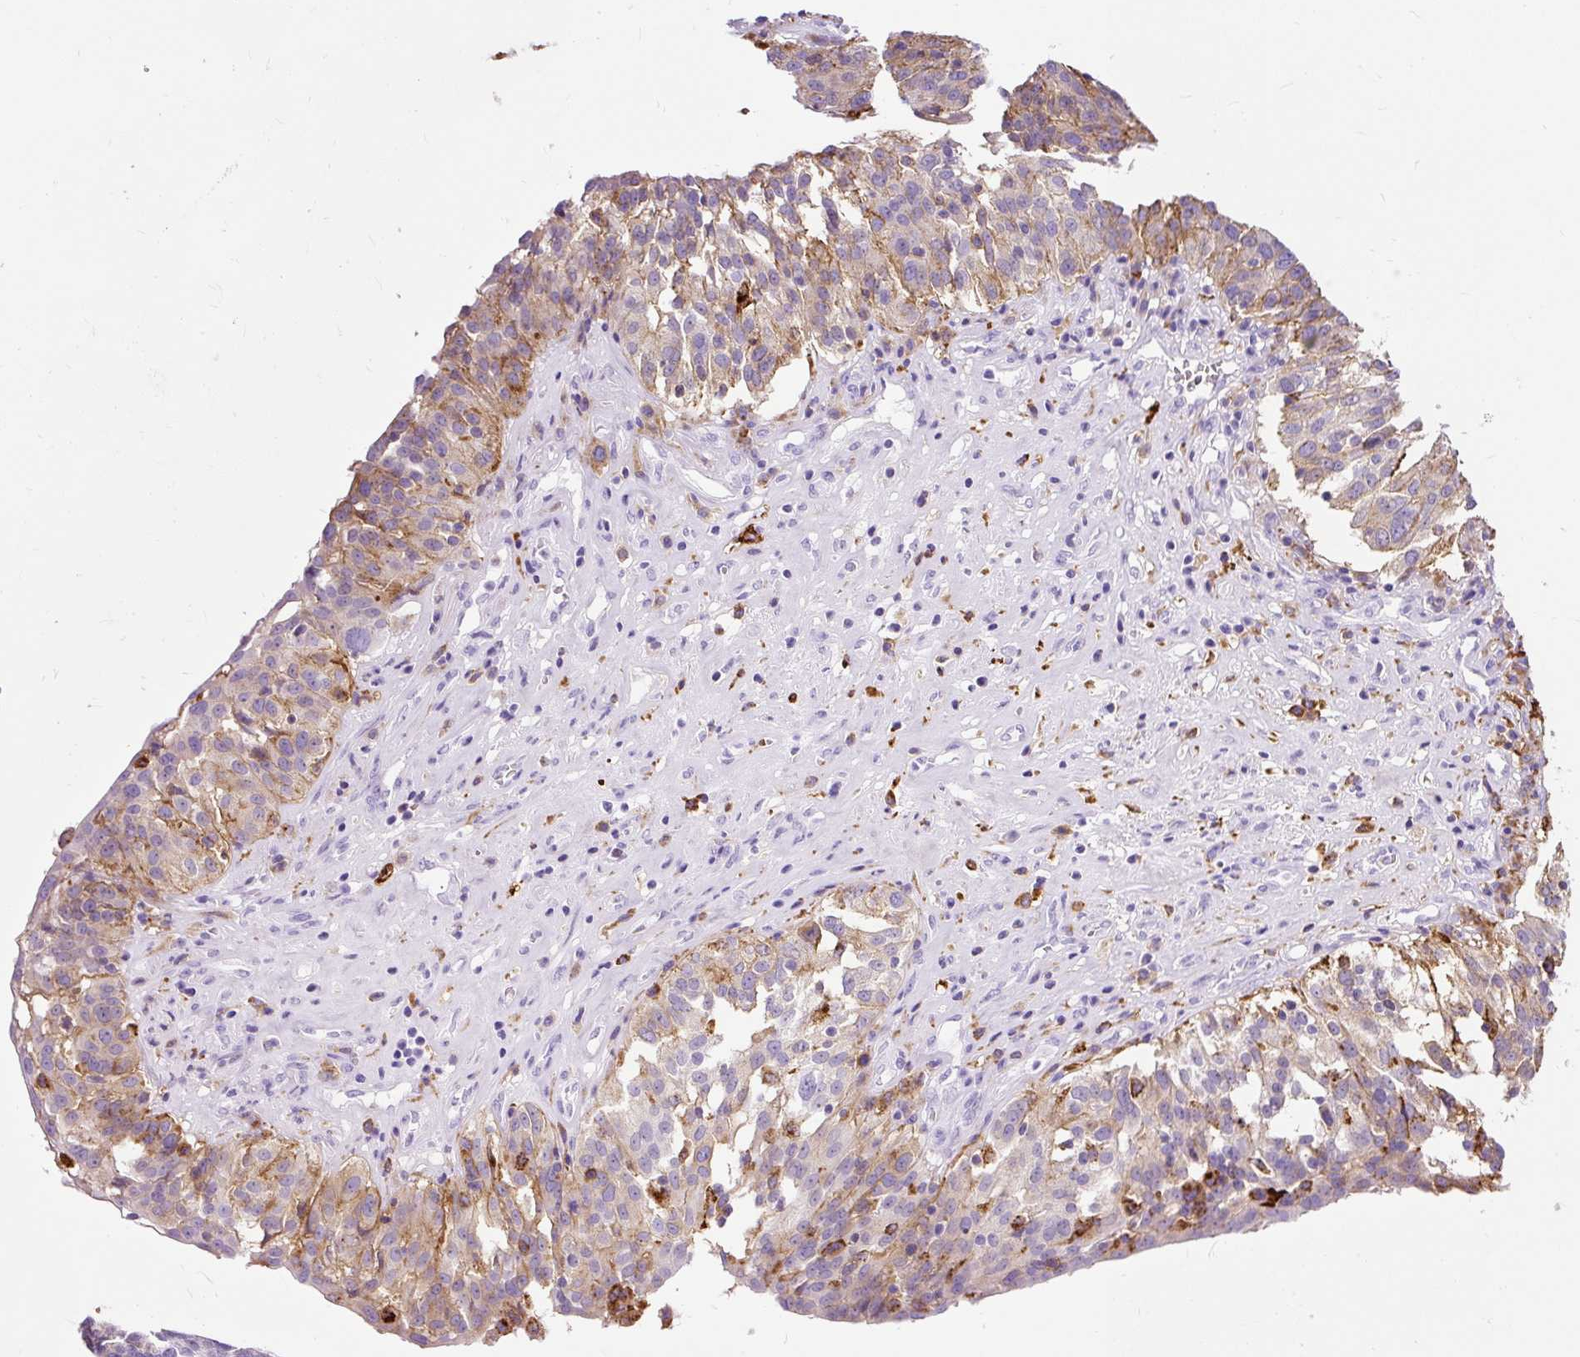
{"staining": {"intensity": "moderate", "quantity": "<25%", "location": "cytoplasmic/membranous"}, "tissue": "ovarian cancer", "cell_type": "Tumor cells", "image_type": "cancer", "snomed": [{"axis": "morphology", "description": "Cystadenocarcinoma, serous, NOS"}, {"axis": "topography", "description": "Ovary"}], "caption": "DAB immunohistochemical staining of serous cystadenocarcinoma (ovarian) demonstrates moderate cytoplasmic/membranous protein staining in approximately <25% of tumor cells.", "gene": "HLA-DRA", "patient": {"sex": "female", "age": 59}}